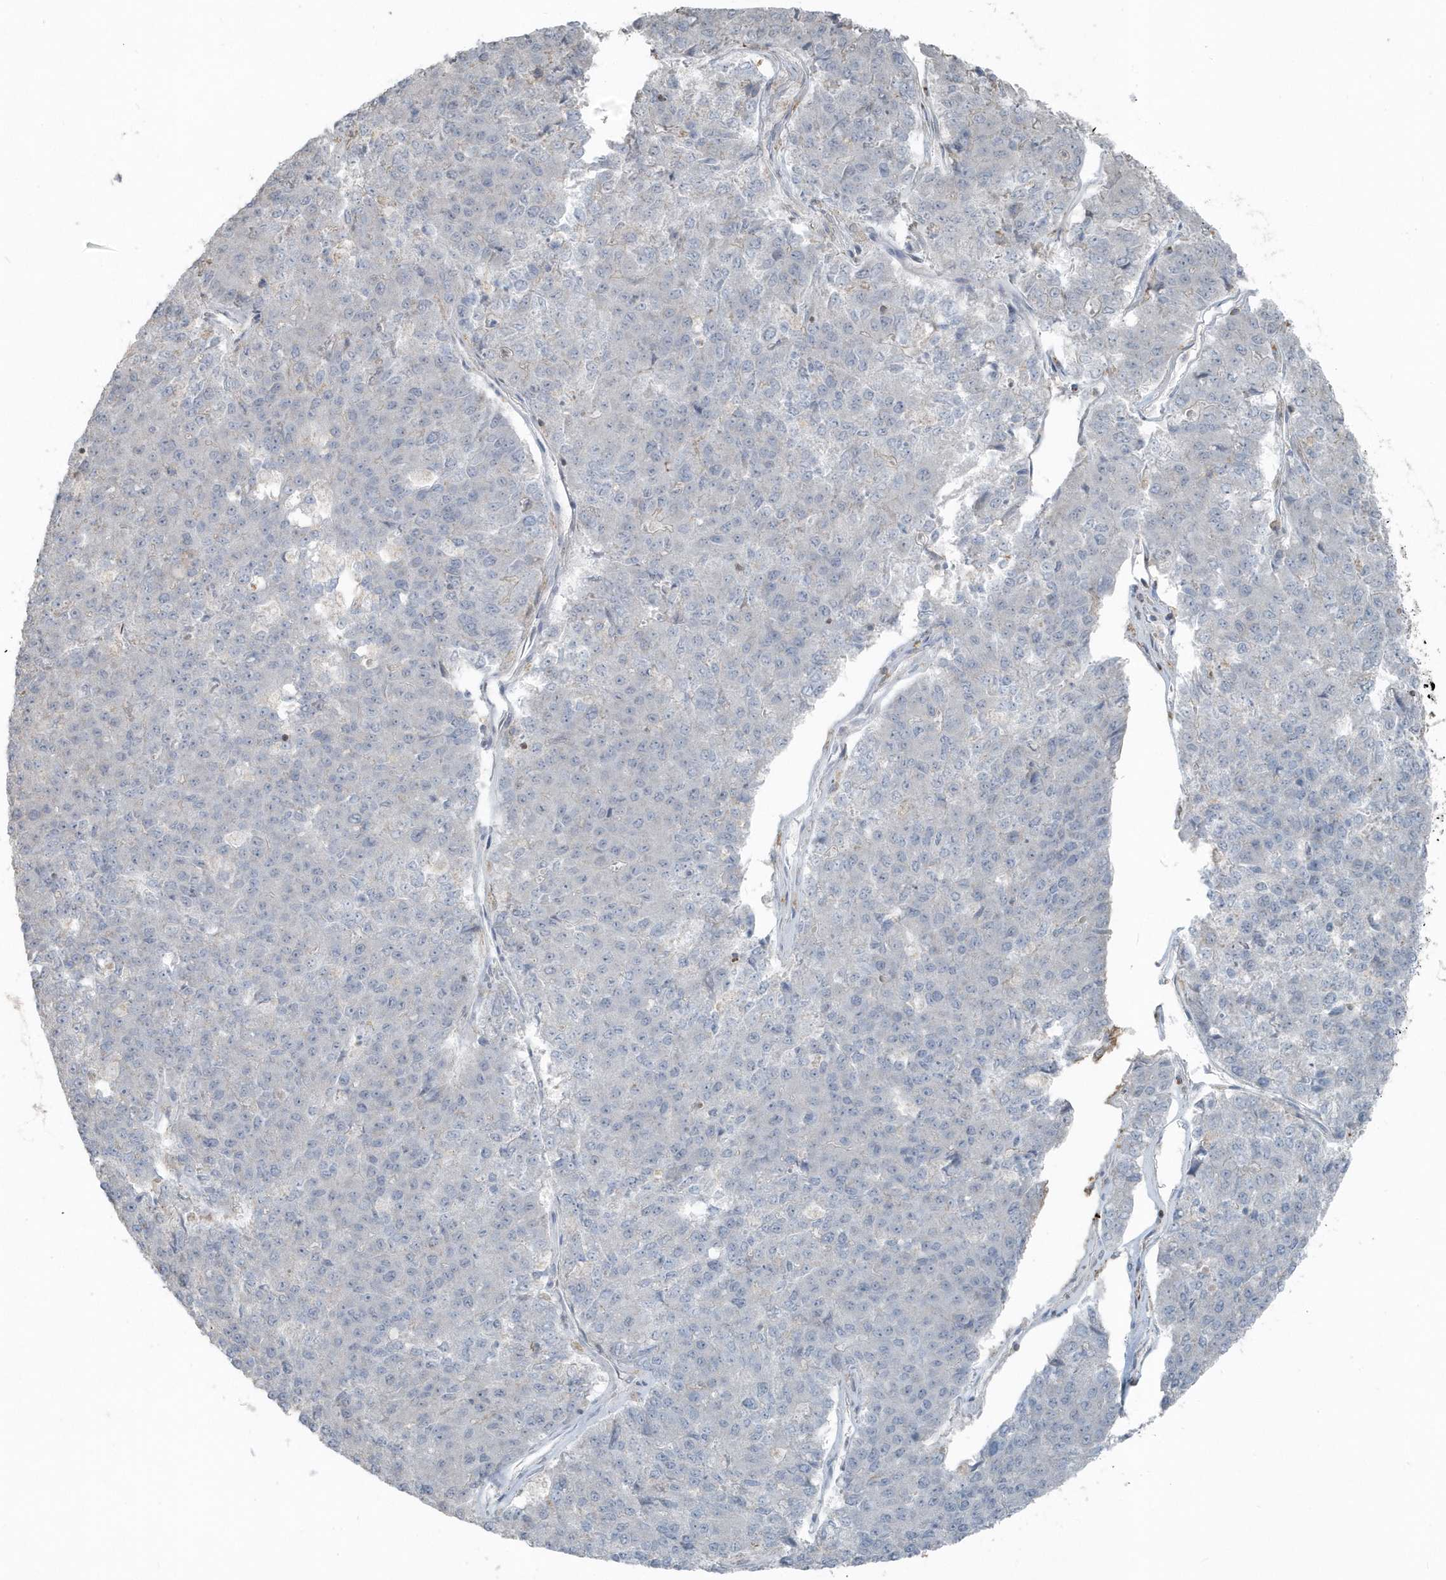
{"staining": {"intensity": "negative", "quantity": "none", "location": "none"}, "tissue": "pancreatic cancer", "cell_type": "Tumor cells", "image_type": "cancer", "snomed": [{"axis": "morphology", "description": "Adenocarcinoma, NOS"}, {"axis": "topography", "description": "Pancreas"}], "caption": "An immunohistochemistry micrograph of pancreatic cancer (adenocarcinoma) is shown. There is no staining in tumor cells of pancreatic cancer (adenocarcinoma).", "gene": "ACTC1", "patient": {"sex": "male", "age": 50}}